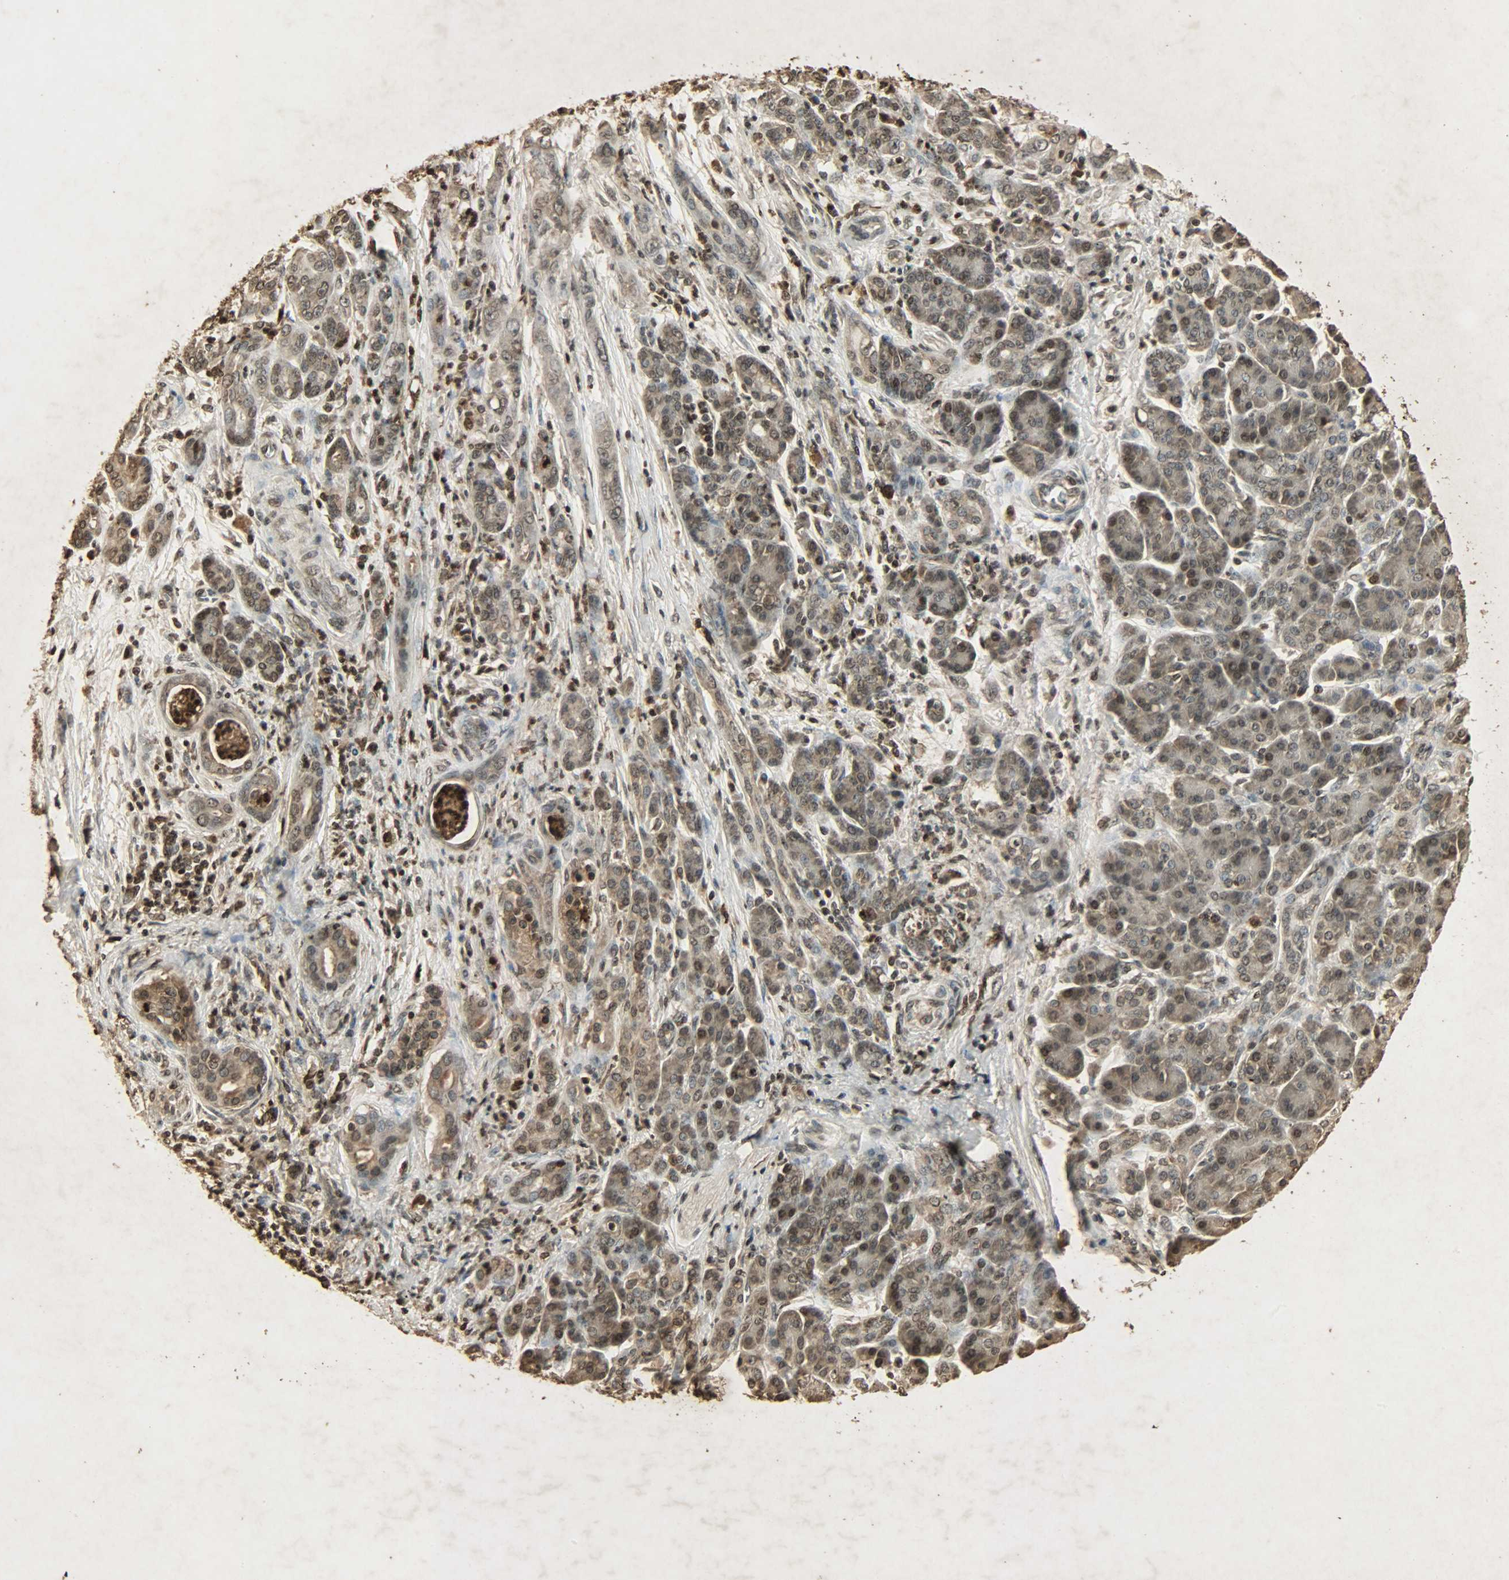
{"staining": {"intensity": "moderate", "quantity": ">75%", "location": "cytoplasmic/membranous,nuclear"}, "tissue": "pancreatic cancer", "cell_type": "Tumor cells", "image_type": "cancer", "snomed": [{"axis": "morphology", "description": "Adenocarcinoma, NOS"}, {"axis": "topography", "description": "Pancreas"}], "caption": "Pancreatic cancer (adenocarcinoma) stained with a protein marker reveals moderate staining in tumor cells.", "gene": "PPP3R1", "patient": {"sex": "male", "age": 59}}